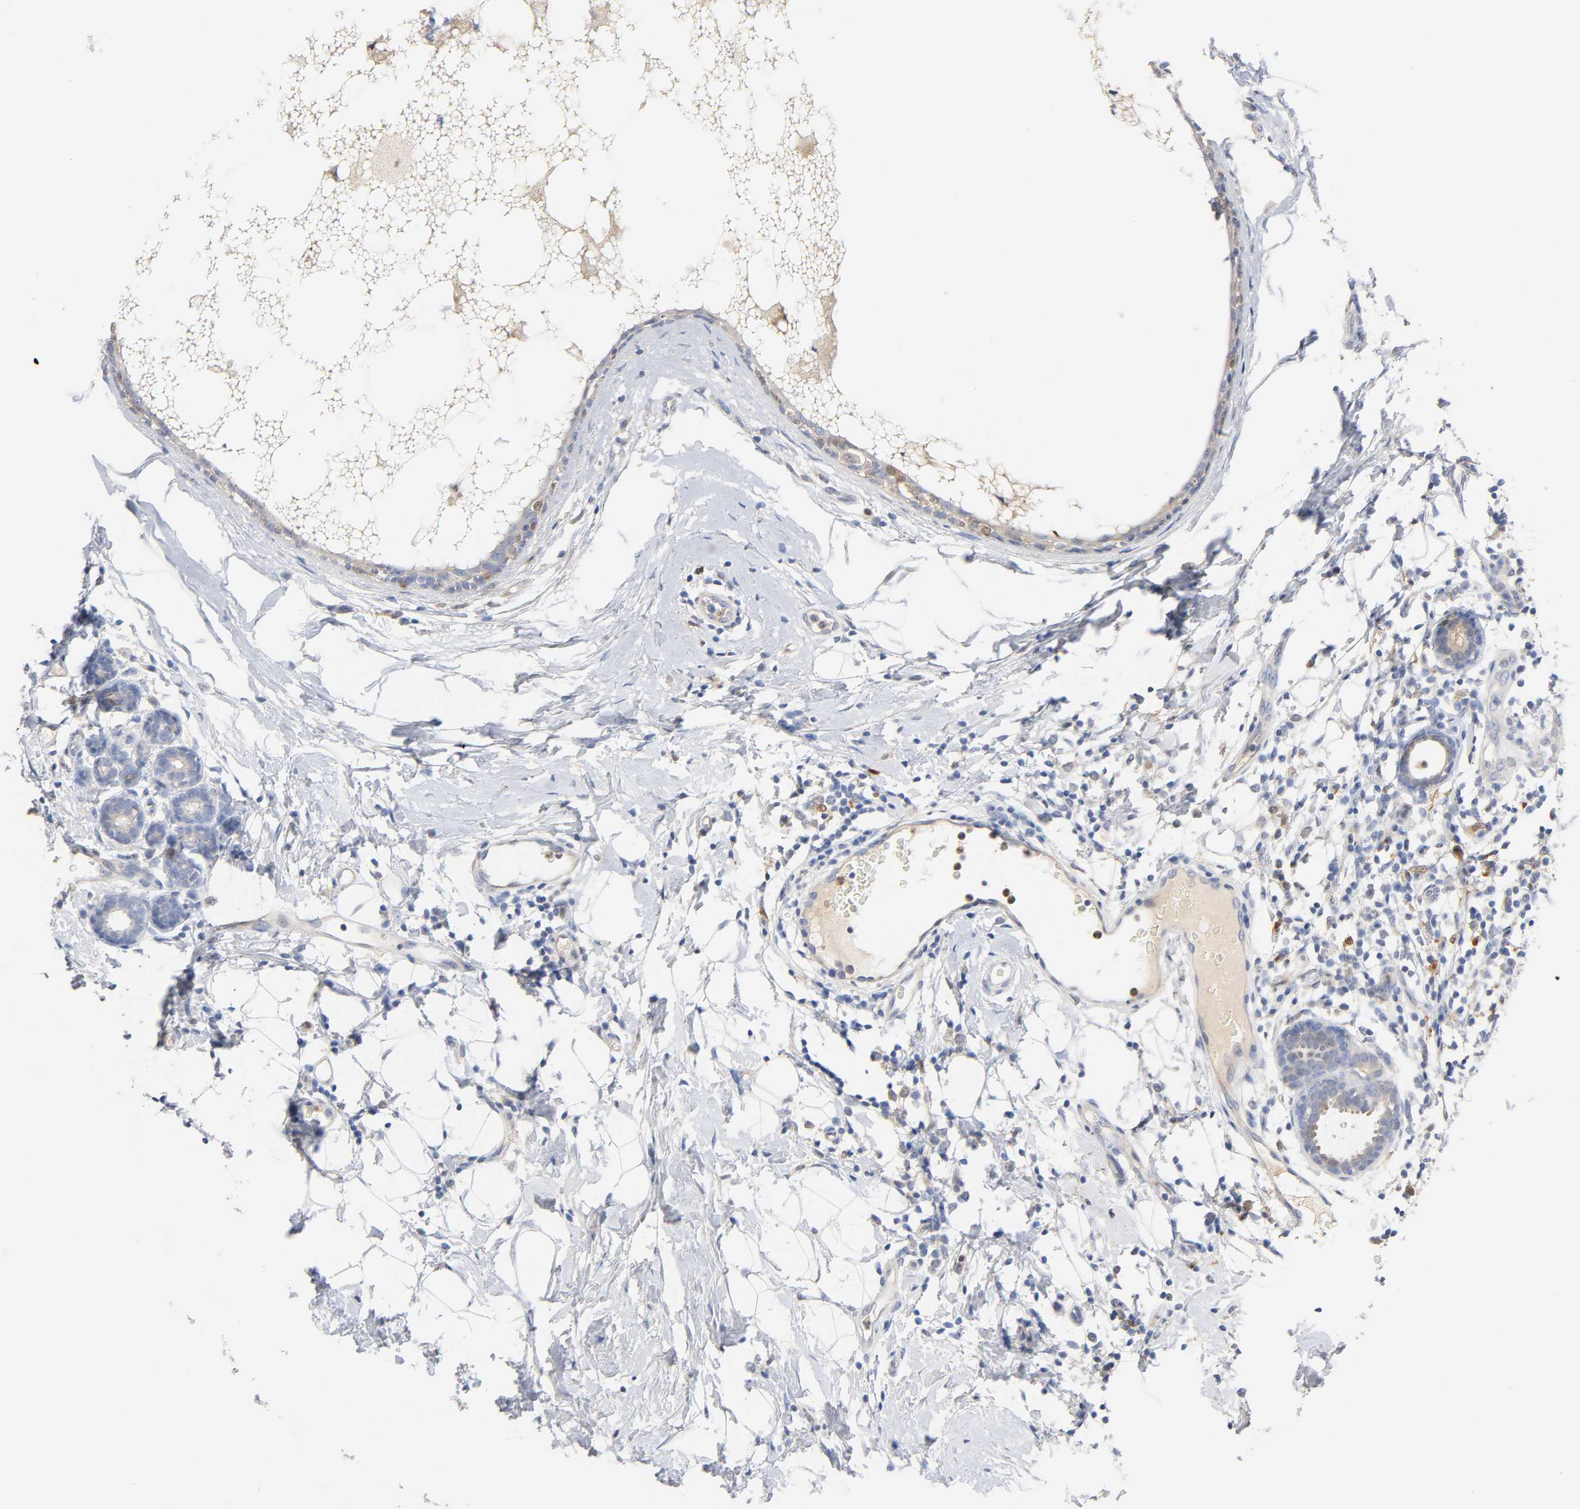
{"staining": {"intensity": "weak", "quantity": "25%-75%", "location": "cytoplasmic/membranous"}, "tissue": "breast cancer", "cell_type": "Tumor cells", "image_type": "cancer", "snomed": [{"axis": "morphology", "description": "Duct carcinoma"}, {"axis": "topography", "description": "Breast"}], "caption": "Tumor cells reveal weak cytoplasmic/membranous staining in about 25%-75% of cells in breast cancer (intraductal carcinoma).", "gene": "IL18", "patient": {"sex": "female", "age": 40}}